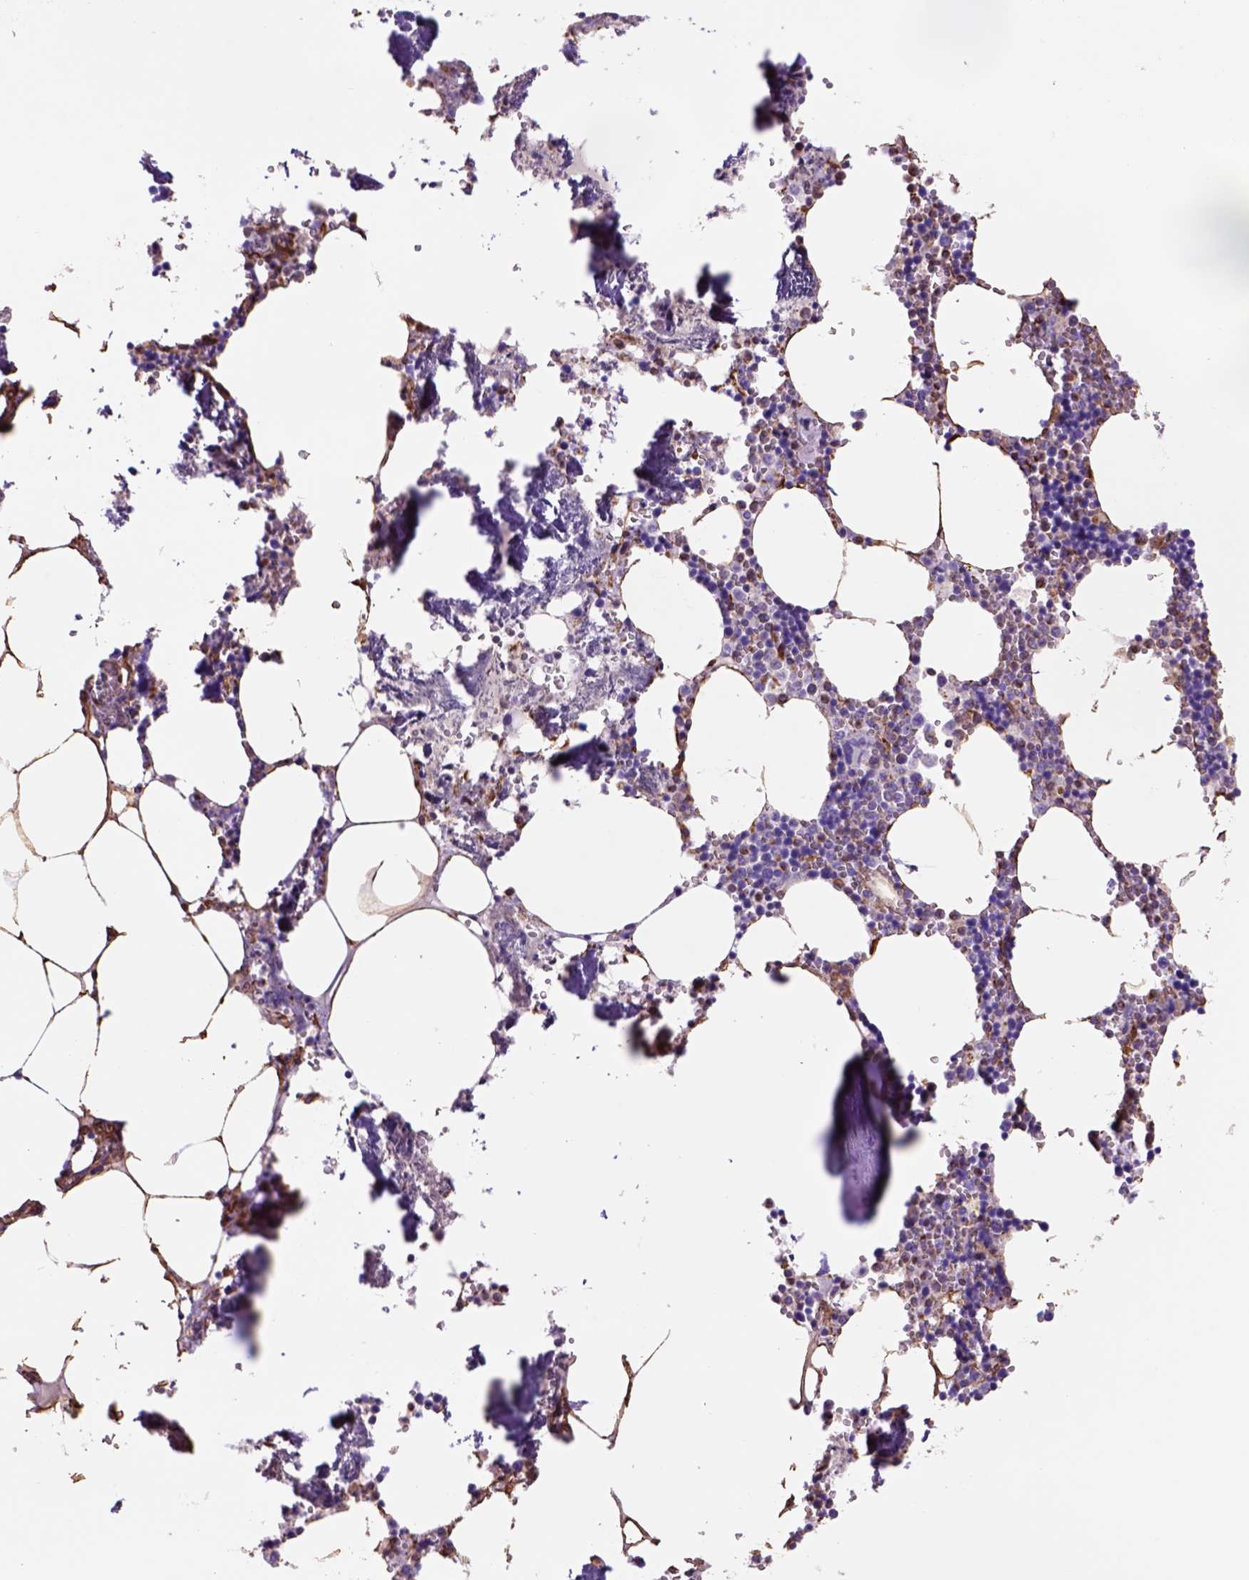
{"staining": {"intensity": "moderate", "quantity": "25%-75%", "location": "cytoplasmic/membranous"}, "tissue": "bone marrow", "cell_type": "Hematopoietic cells", "image_type": "normal", "snomed": [{"axis": "morphology", "description": "Normal tissue, NOS"}, {"axis": "topography", "description": "Bone marrow"}], "caption": "Immunohistochemical staining of normal human bone marrow demonstrates medium levels of moderate cytoplasmic/membranous positivity in about 25%-75% of hematopoietic cells. The protein of interest is stained brown, and the nuclei are stained in blue (DAB IHC with brightfield microscopy, high magnification).", "gene": "ZZZ3", "patient": {"sex": "male", "age": 54}}